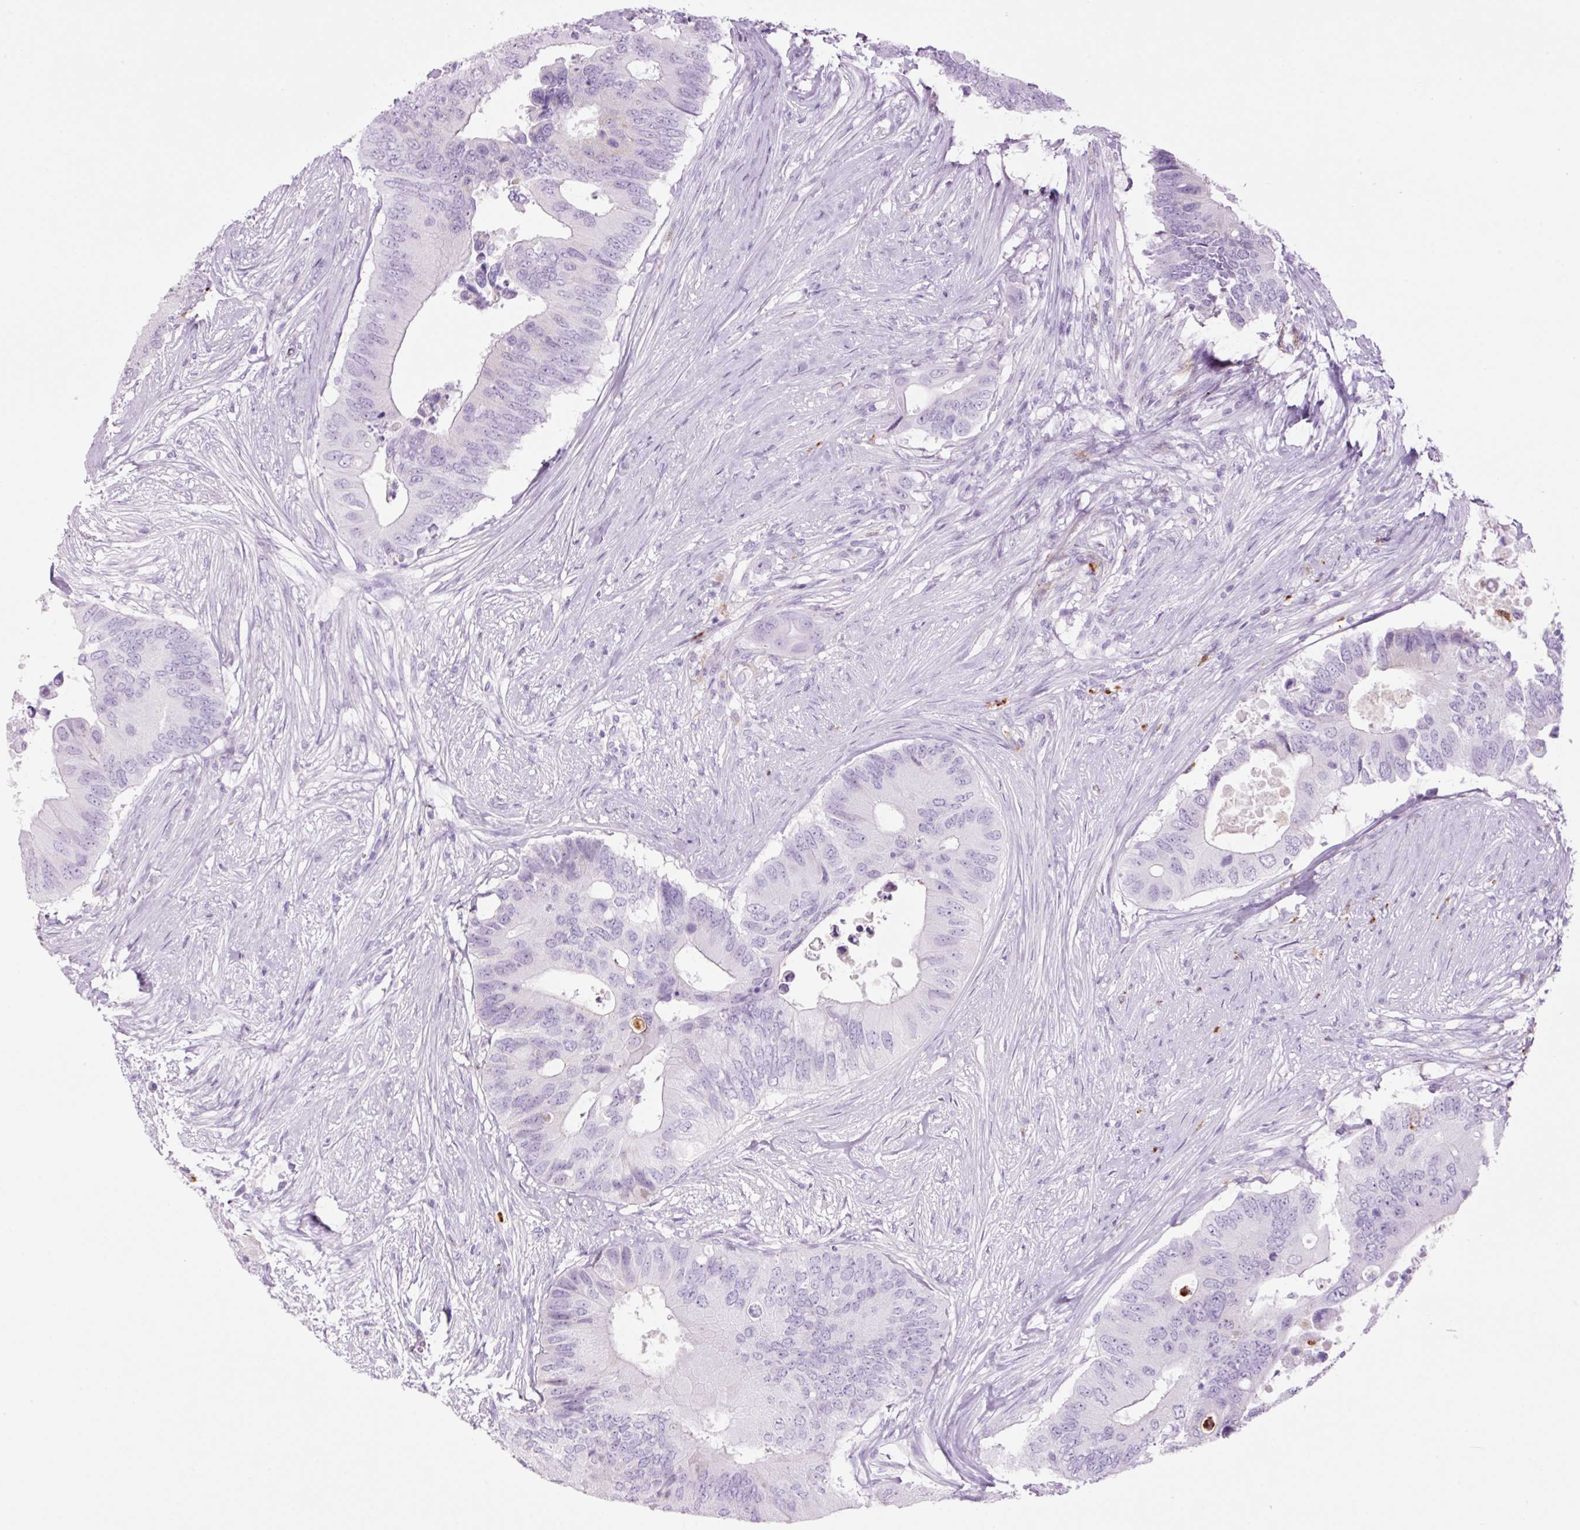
{"staining": {"intensity": "negative", "quantity": "none", "location": "none"}, "tissue": "colorectal cancer", "cell_type": "Tumor cells", "image_type": "cancer", "snomed": [{"axis": "morphology", "description": "Adenocarcinoma, NOS"}, {"axis": "topography", "description": "Colon"}], "caption": "Image shows no significant protein staining in tumor cells of adenocarcinoma (colorectal). Brightfield microscopy of immunohistochemistry (IHC) stained with DAB (brown) and hematoxylin (blue), captured at high magnification.", "gene": "LYZ", "patient": {"sex": "male", "age": 71}}